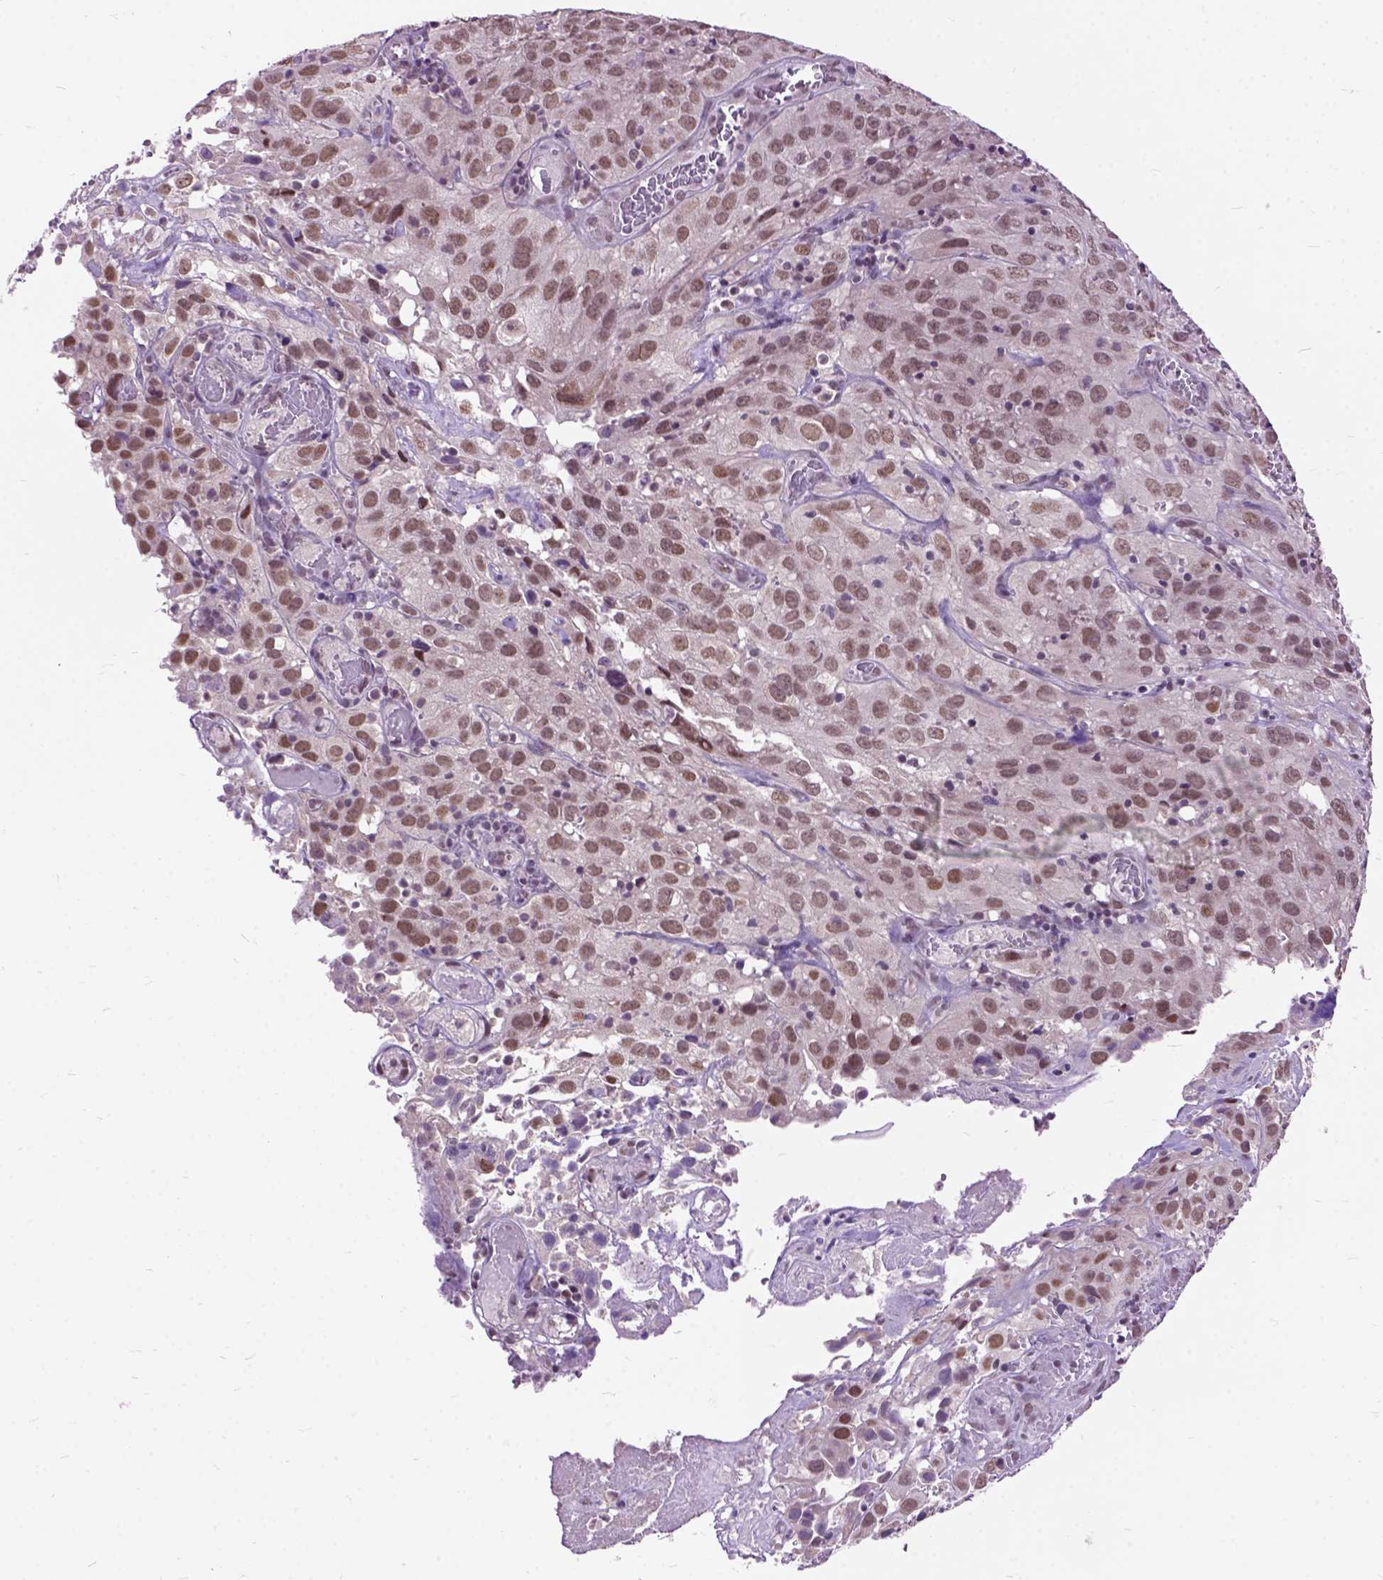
{"staining": {"intensity": "moderate", "quantity": ">75%", "location": "nuclear"}, "tissue": "cervical cancer", "cell_type": "Tumor cells", "image_type": "cancer", "snomed": [{"axis": "morphology", "description": "Squamous cell carcinoma, NOS"}, {"axis": "topography", "description": "Cervix"}], "caption": "Immunohistochemistry micrograph of human cervical squamous cell carcinoma stained for a protein (brown), which displays medium levels of moderate nuclear expression in approximately >75% of tumor cells.", "gene": "ORC5", "patient": {"sex": "female", "age": 32}}